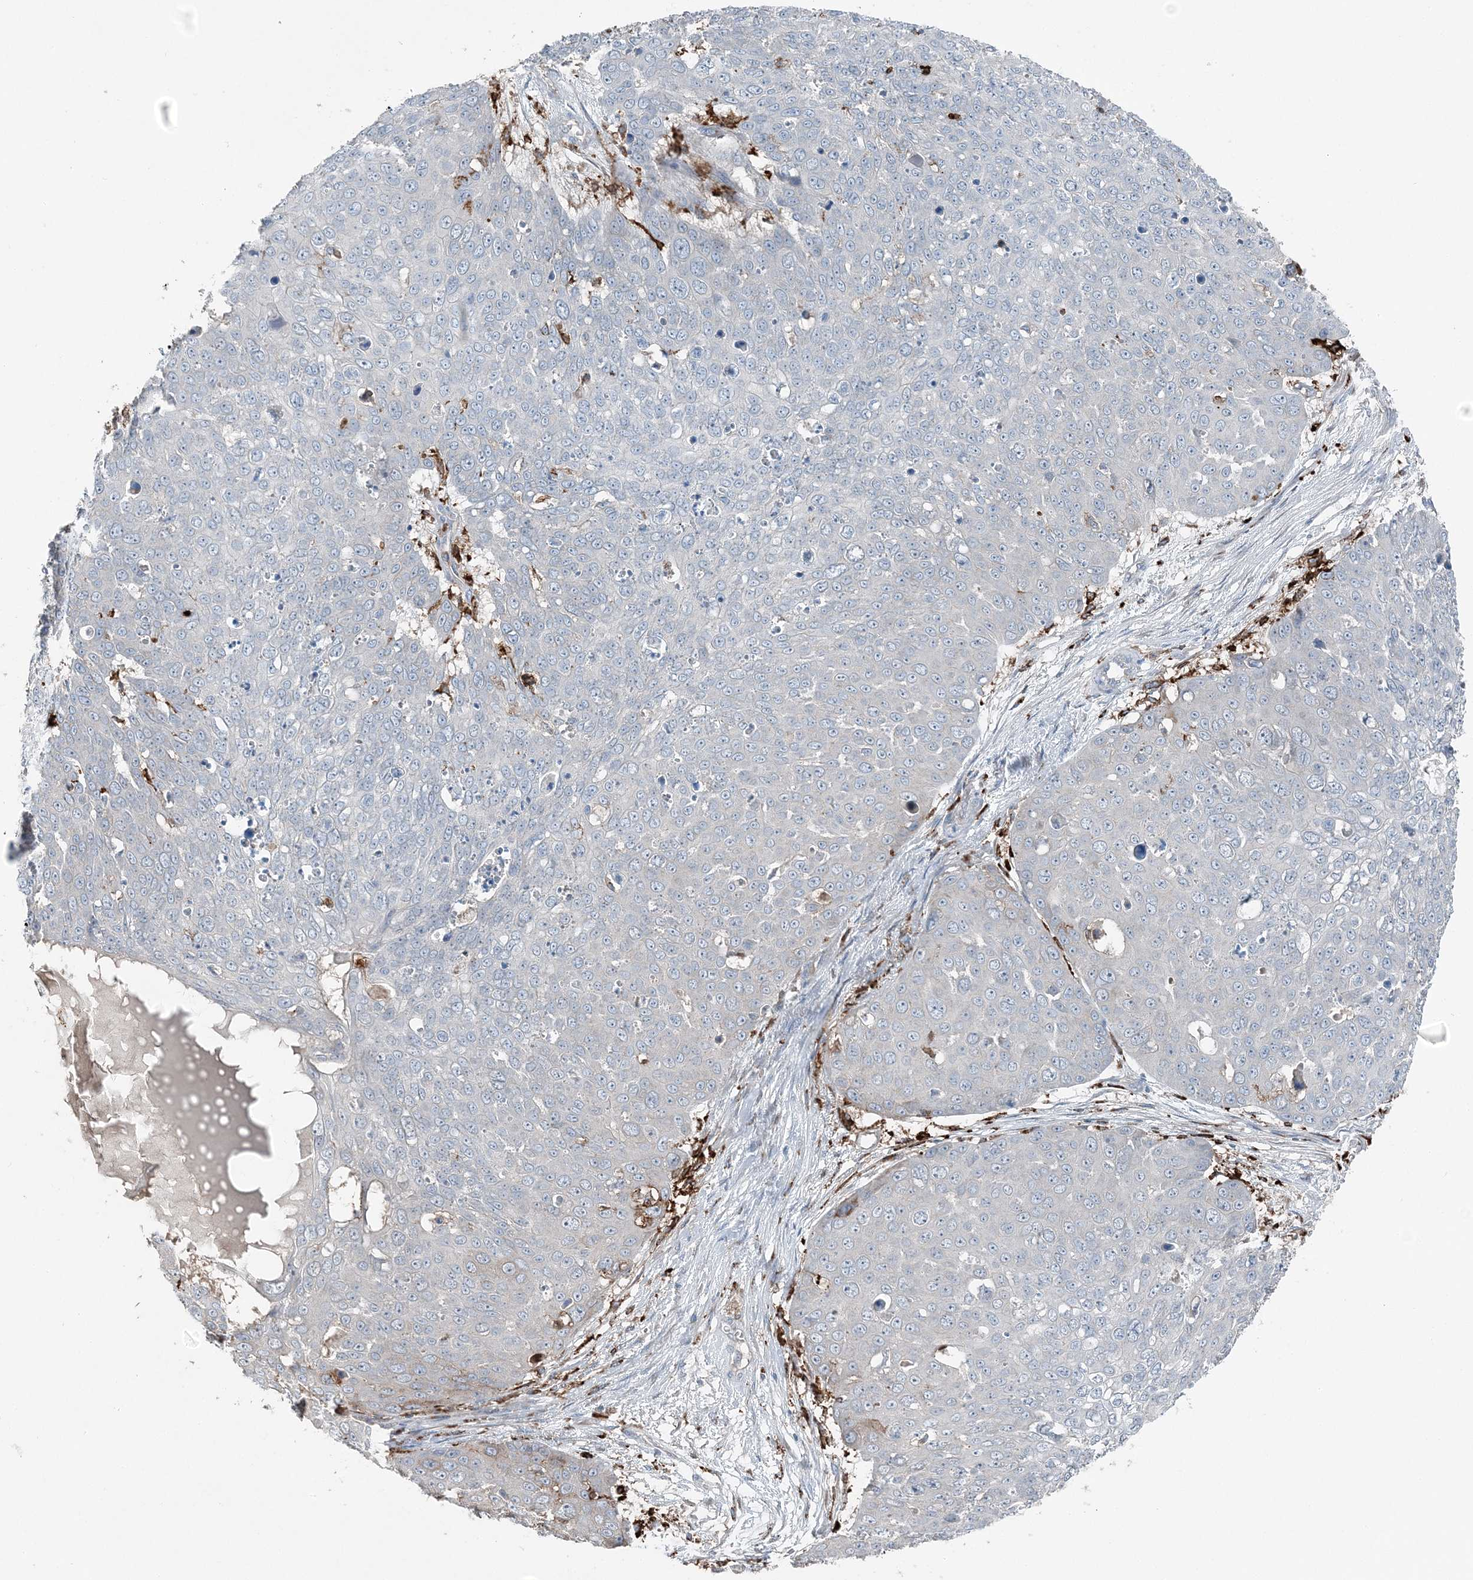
{"staining": {"intensity": "negative", "quantity": "none", "location": "none"}, "tissue": "skin cancer", "cell_type": "Tumor cells", "image_type": "cancer", "snomed": [{"axis": "morphology", "description": "Squamous cell carcinoma, NOS"}, {"axis": "topography", "description": "Skin"}], "caption": "Tumor cells are negative for protein expression in human skin cancer.", "gene": "KY", "patient": {"sex": "male", "age": 71}}